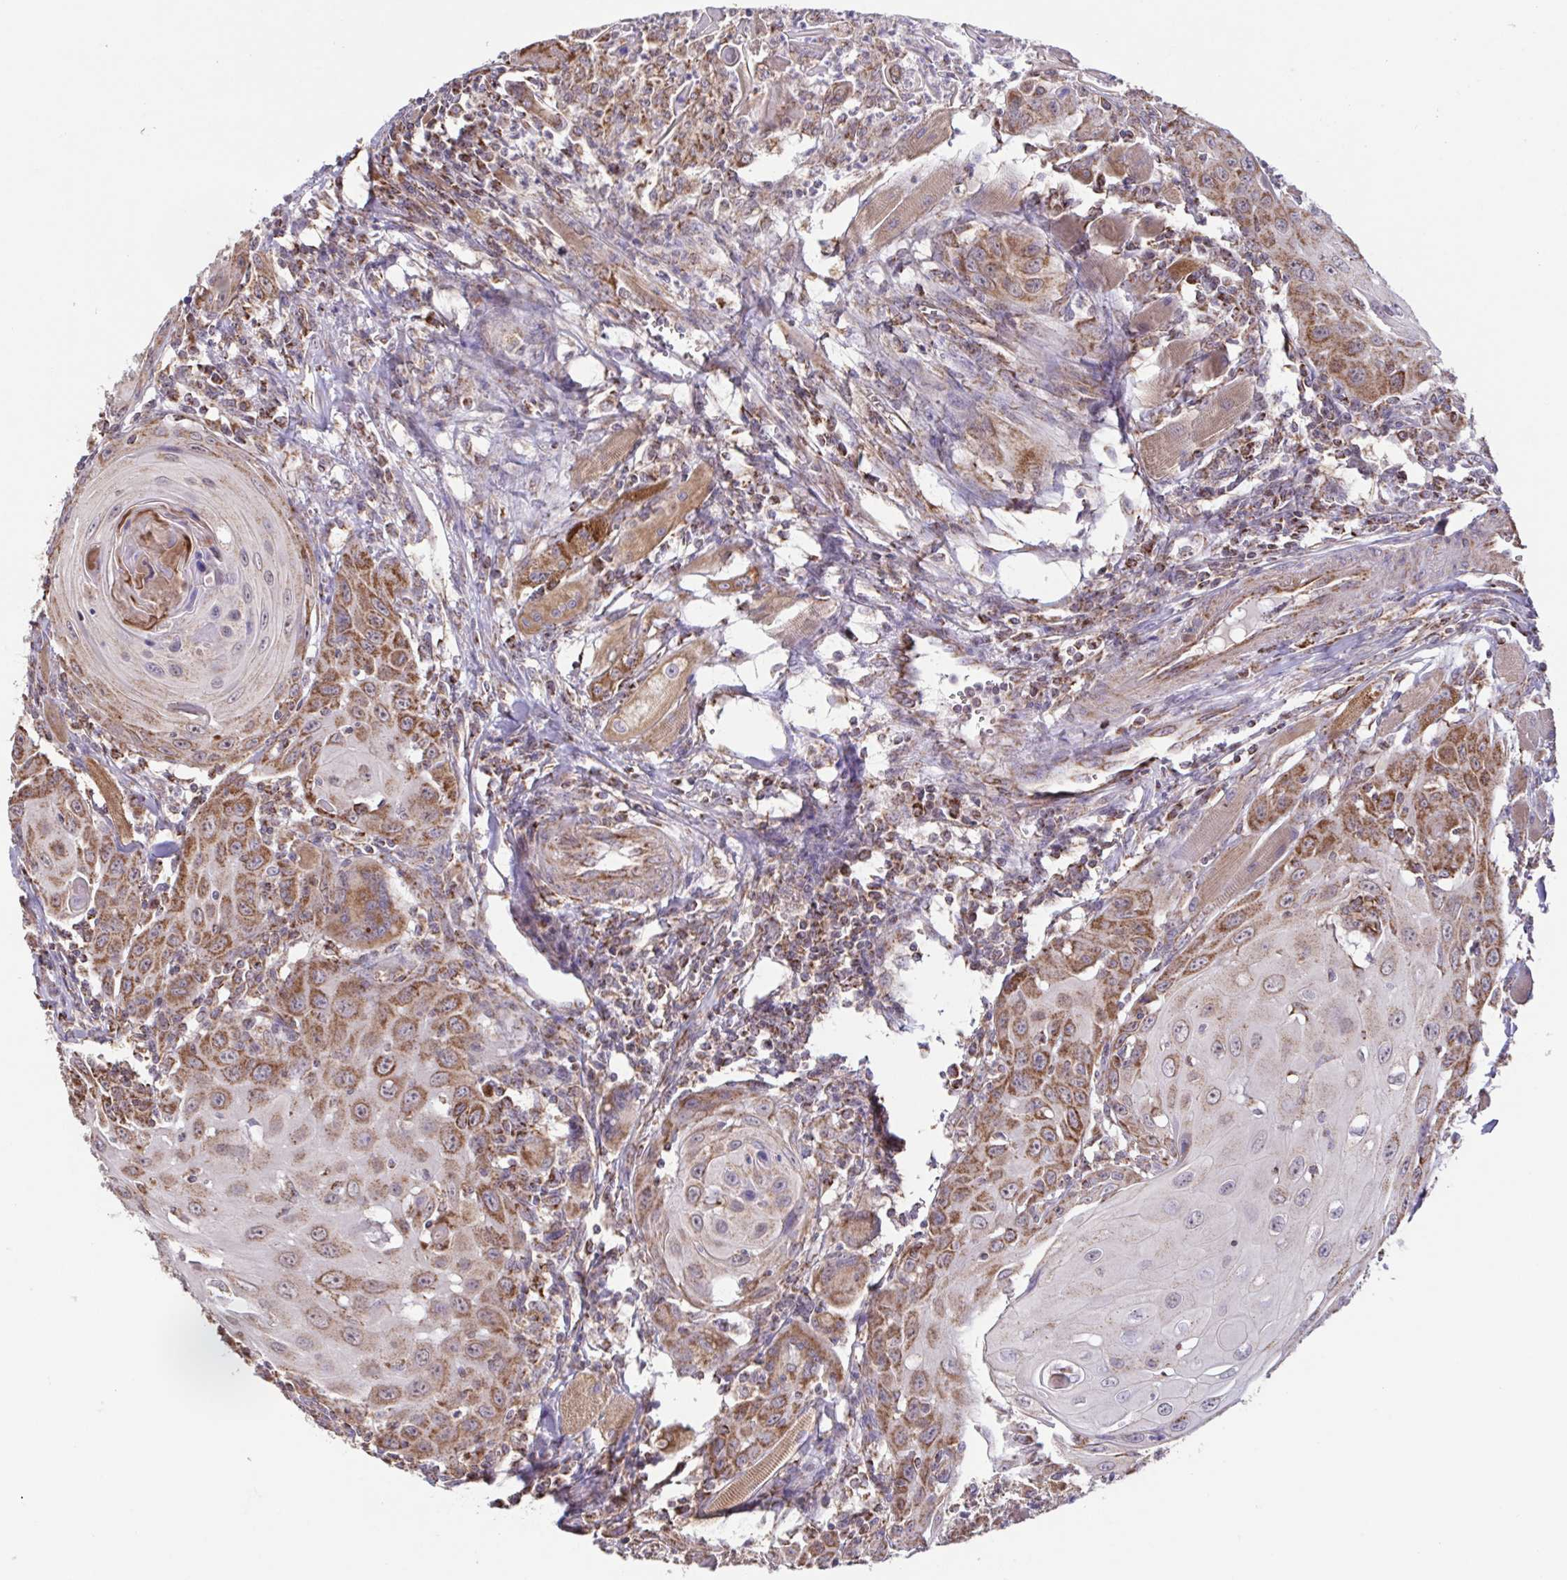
{"staining": {"intensity": "moderate", "quantity": "25%-75%", "location": "cytoplasmic/membranous"}, "tissue": "head and neck cancer", "cell_type": "Tumor cells", "image_type": "cancer", "snomed": [{"axis": "morphology", "description": "Squamous cell carcinoma, NOS"}, {"axis": "topography", "description": "Head-Neck"}], "caption": "Immunohistochemical staining of human squamous cell carcinoma (head and neck) shows medium levels of moderate cytoplasmic/membranous protein expression in about 25%-75% of tumor cells.", "gene": "DIP2B", "patient": {"sex": "female", "age": 80}}